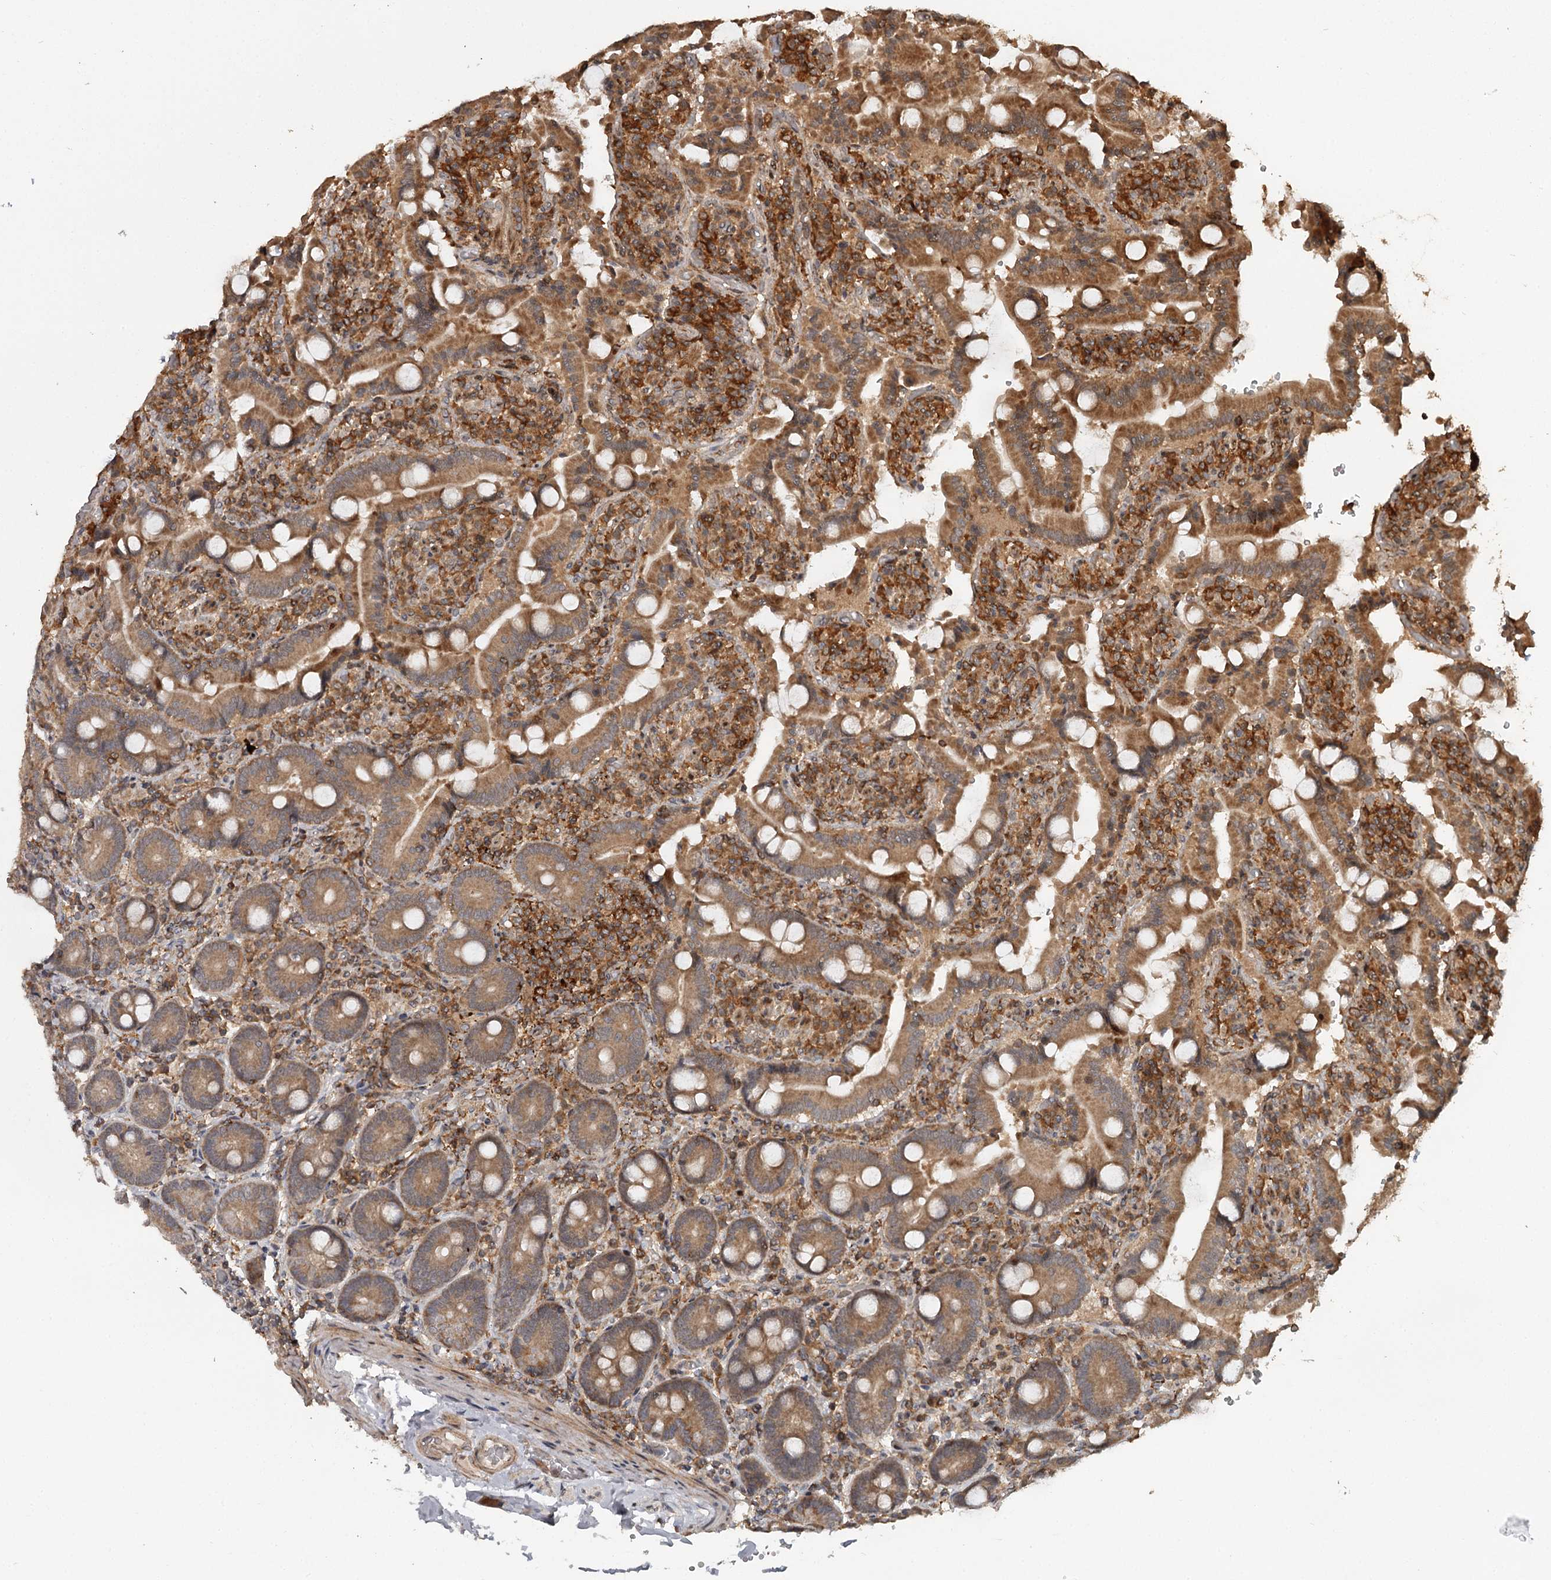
{"staining": {"intensity": "moderate", "quantity": ">75%", "location": "cytoplasmic/membranous"}, "tissue": "duodenum", "cell_type": "Glandular cells", "image_type": "normal", "snomed": [{"axis": "morphology", "description": "Normal tissue, NOS"}, {"axis": "topography", "description": "Duodenum"}], "caption": "A medium amount of moderate cytoplasmic/membranous staining is appreciated in approximately >75% of glandular cells in unremarkable duodenum. (DAB (3,3'-diaminobenzidine) = brown stain, brightfield microscopy at high magnification).", "gene": "FAXC", "patient": {"sex": "female", "age": 62}}